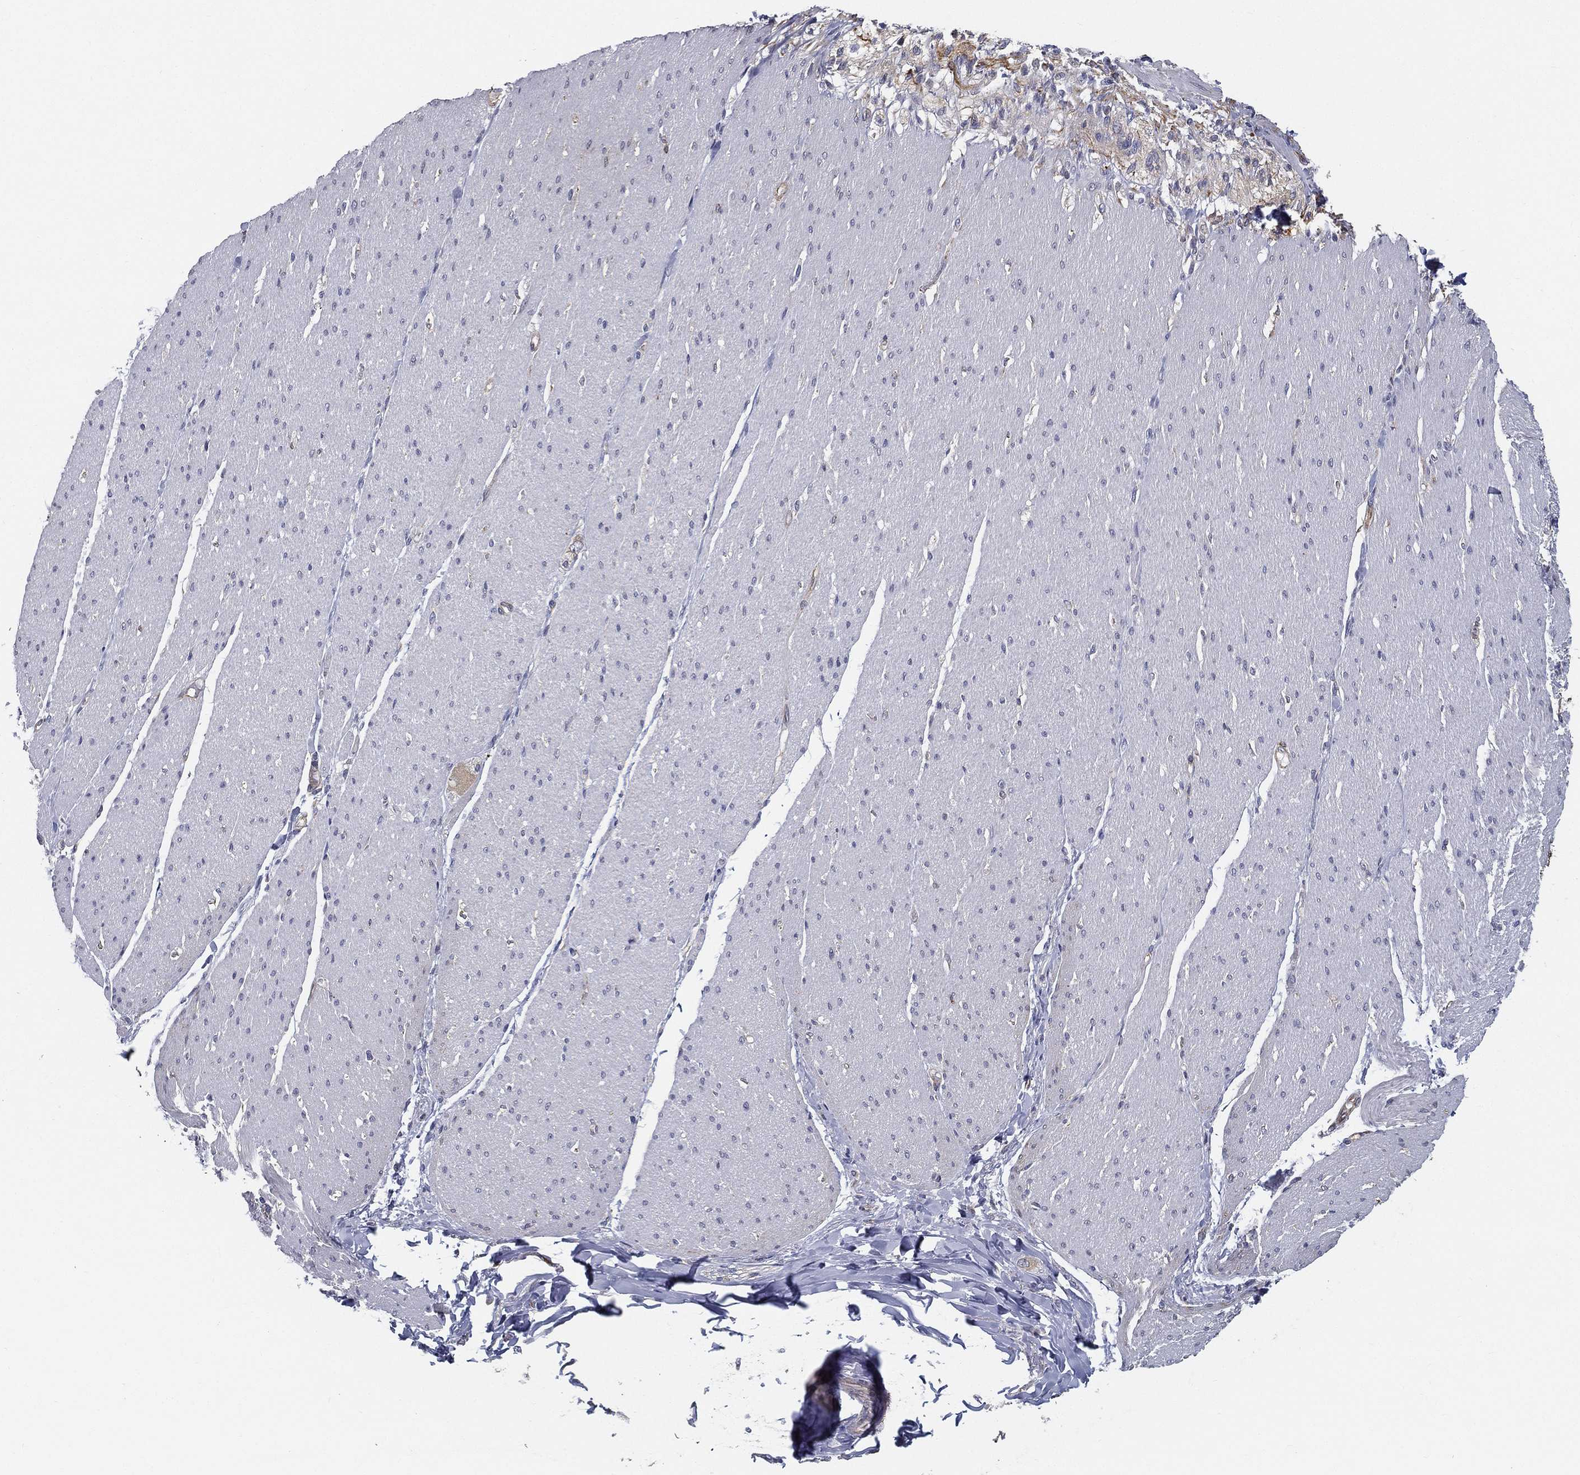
{"staining": {"intensity": "negative", "quantity": "none", "location": "none"}, "tissue": "soft tissue", "cell_type": "Fibroblasts", "image_type": "normal", "snomed": [{"axis": "morphology", "description": "Normal tissue, NOS"}, {"axis": "topography", "description": "Smooth muscle"}, {"axis": "topography", "description": "Duodenum"}, {"axis": "topography", "description": "Peripheral nerve tissue"}], "caption": "The micrograph demonstrates no staining of fibroblasts in normal soft tissue. (Stains: DAB (3,3'-diaminobenzidine) immunohistochemistry with hematoxylin counter stain, Microscopy: brightfield microscopy at high magnification).", "gene": "LRRC56", "patient": {"sex": "female", "age": 61}}